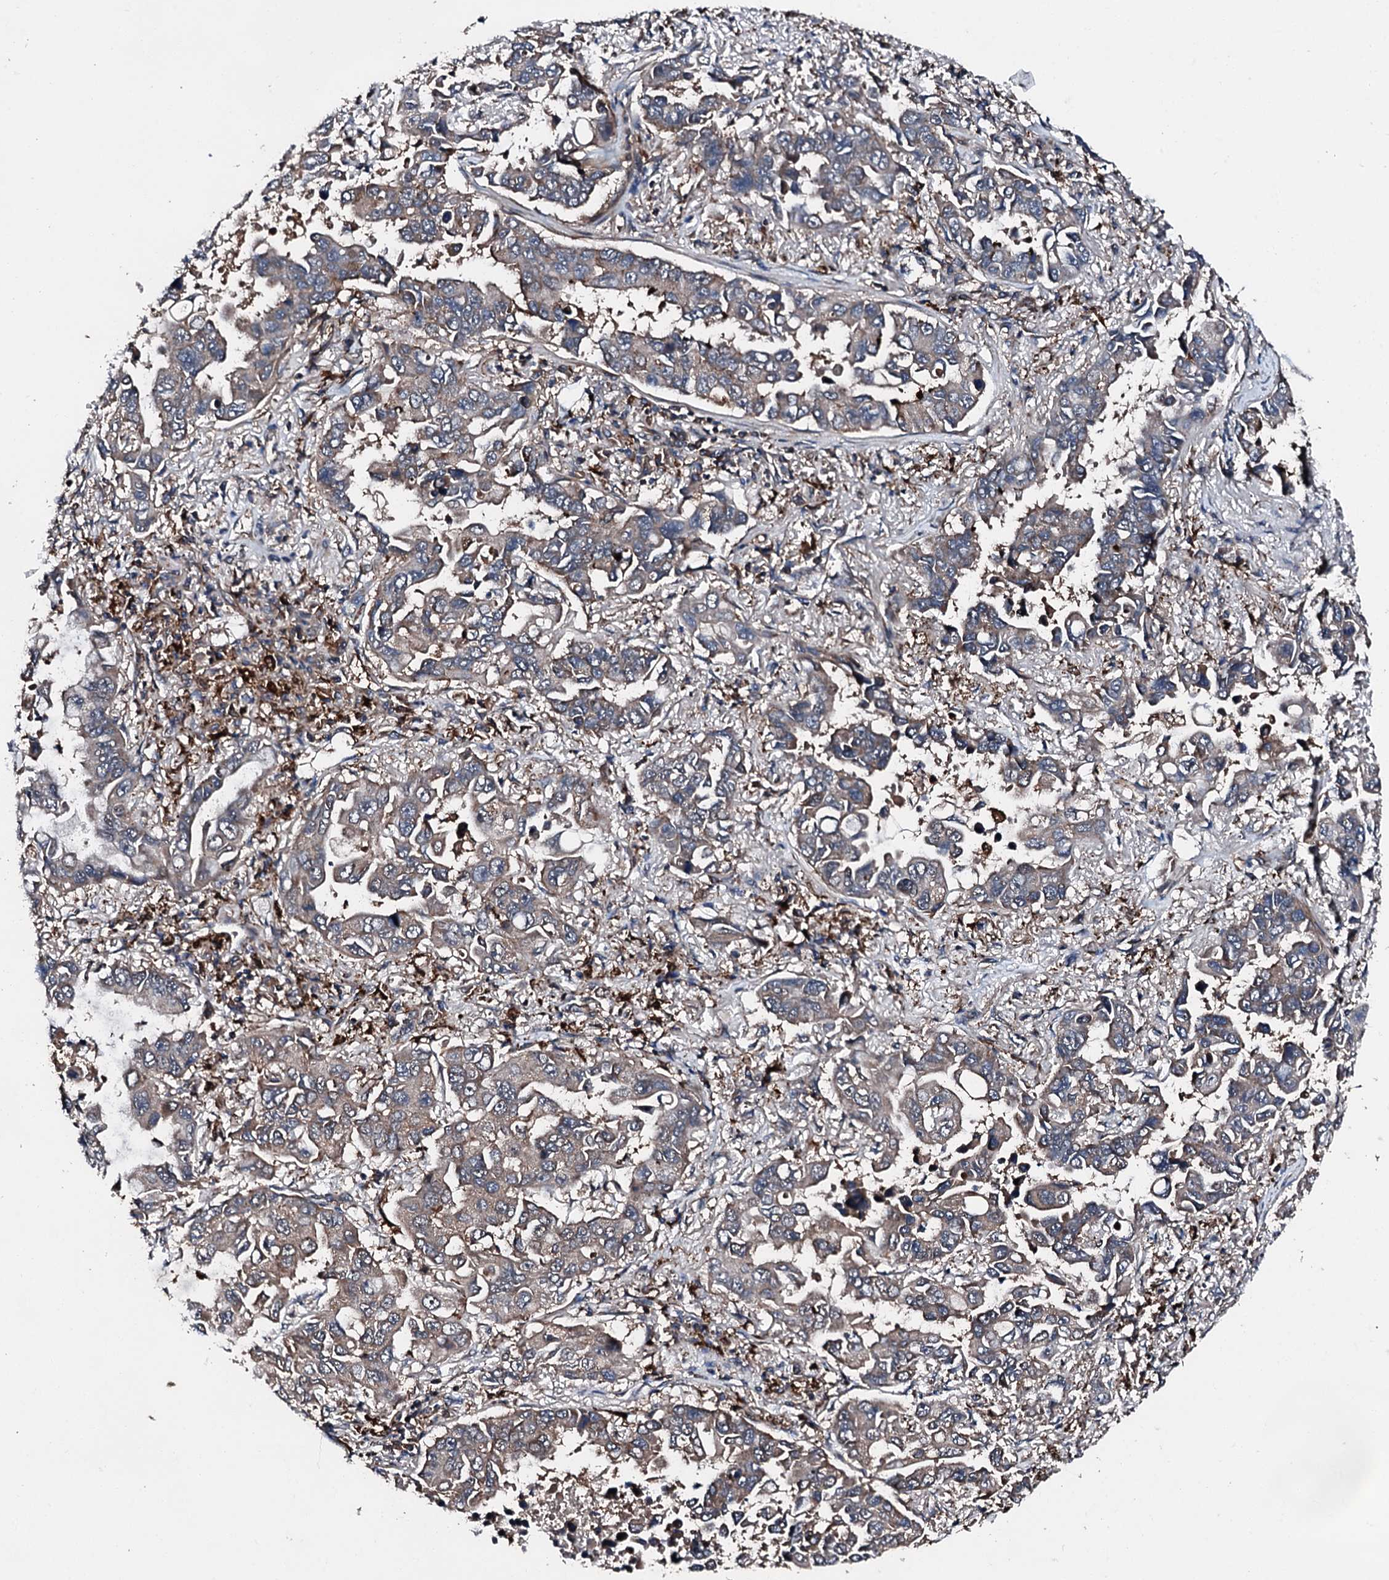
{"staining": {"intensity": "weak", "quantity": "25%-75%", "location": "cytoplasmic/membranous"}, "tissue": "lung cancer", "cell_type": "Tumor cells", "image_type": "cancer", "snomed": [{"axis": "morphology", "description": "Adenocarcinoma, NOS"}, {"axis": "topography", "description": "Lung"}], "caption": "High-magnification brightfield microscopy of lung cancer stained with DAB (3,3'-diaminobenzidine) (brown) and counterstained with hematoxylin (blue). tumor cells exhibit weak cytoplasmic/membranous expression is identified in approximately25%-75% of cells. (DAB IHC with brightfield microscopy, high magnification).", "gene": "FGD4", "patient": {"sex": "male", "age": 64}}